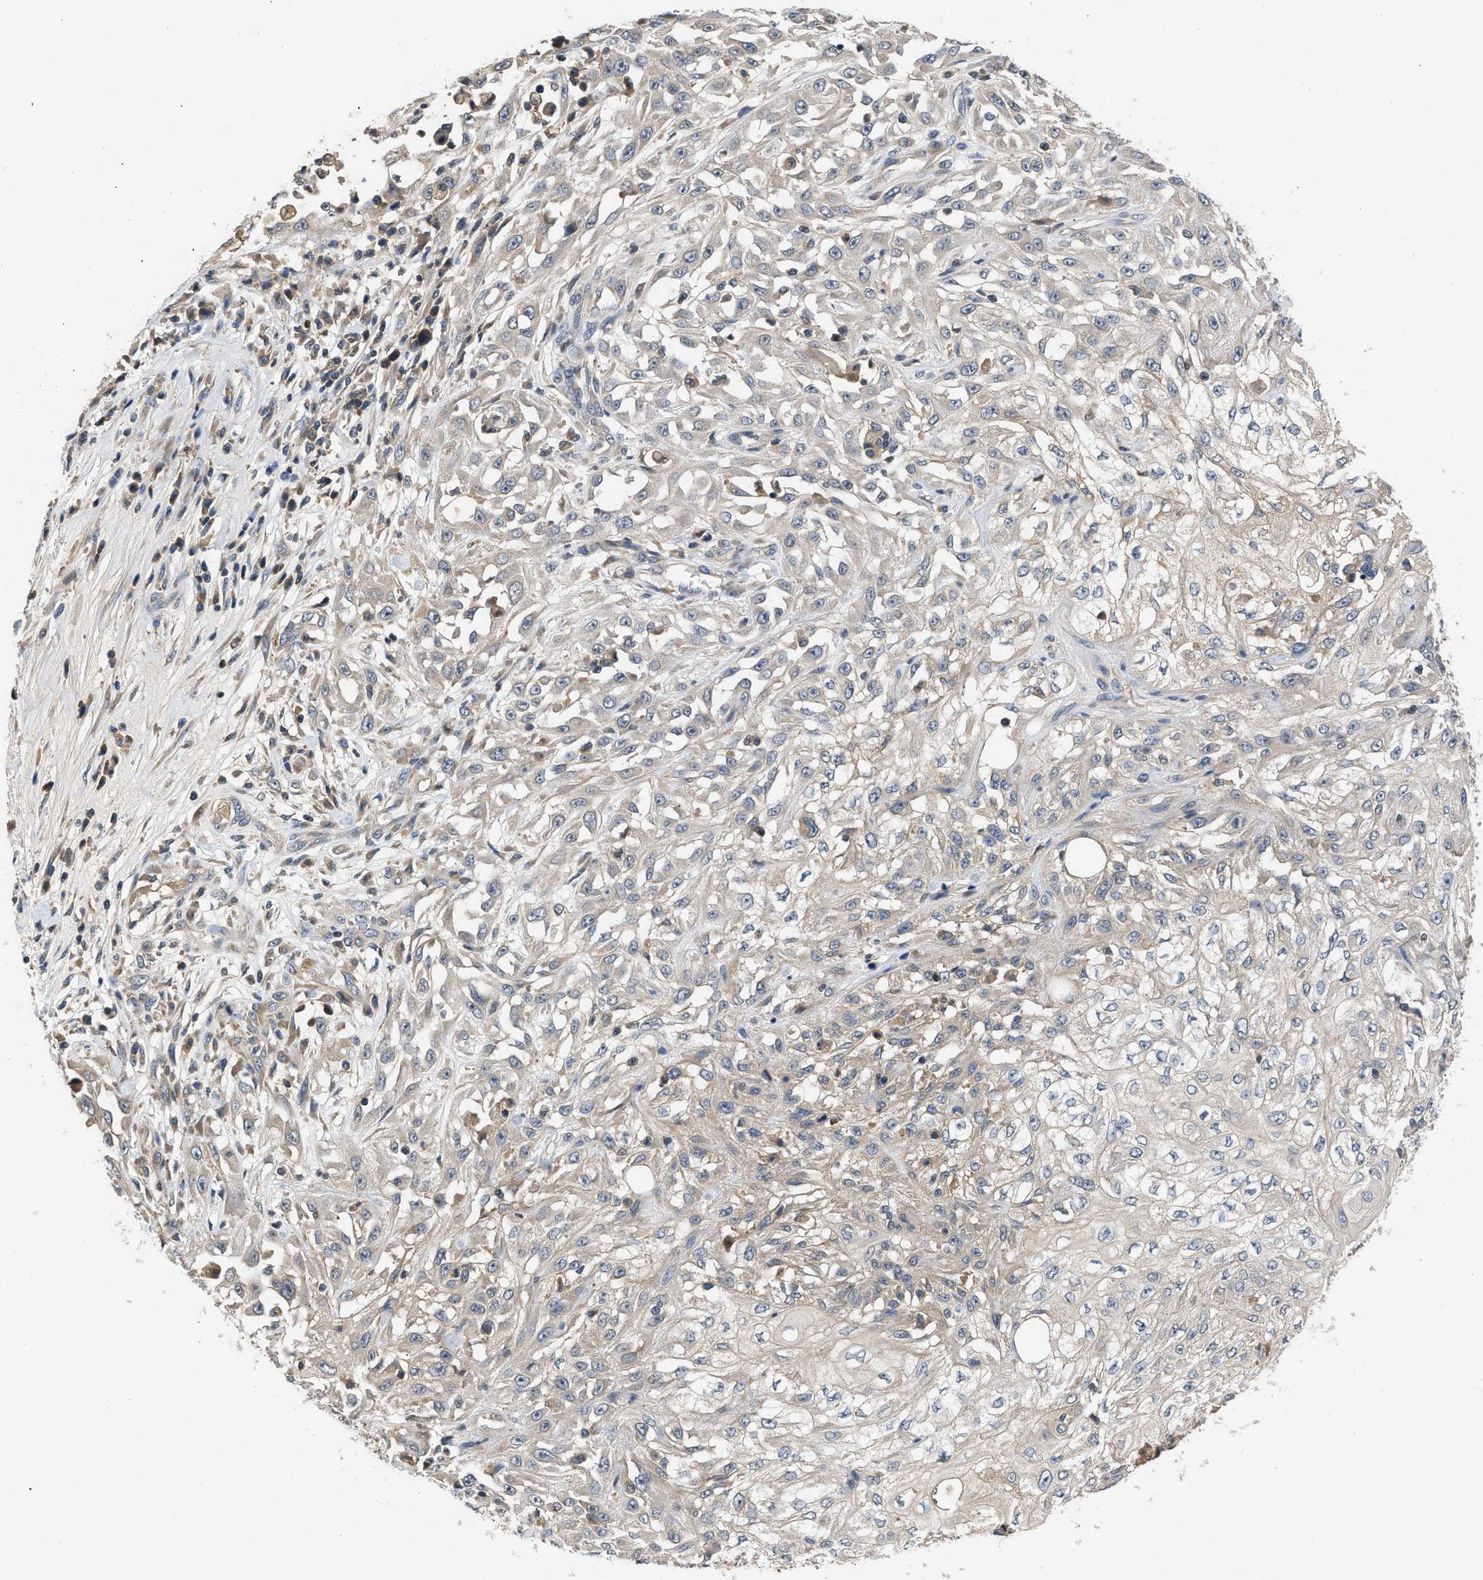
{"staining": {"intensity": "weak", "quantity": "<25%", "location": "cytoplasmic/membranous"}, "tissue": "skin cancer", "cell_type": "Tumor cells", "image_type": "cancer", "snomed": [{"axis": "morphology", "description": "Squamous cell carcinoma, NOS"}, {"axis": "morphology", "description": "Squamous cell carcinoma, metastatic, NOS"}, {"axis": "topography", "description": "Skin"}, {"axis": "topography", "description": "Lymph node"}], "caption": "The image displays no significant expression in tumor cells of skin cancer.", "gene": "VPS4A", "patient": {"sex": "male", "age": 75}}